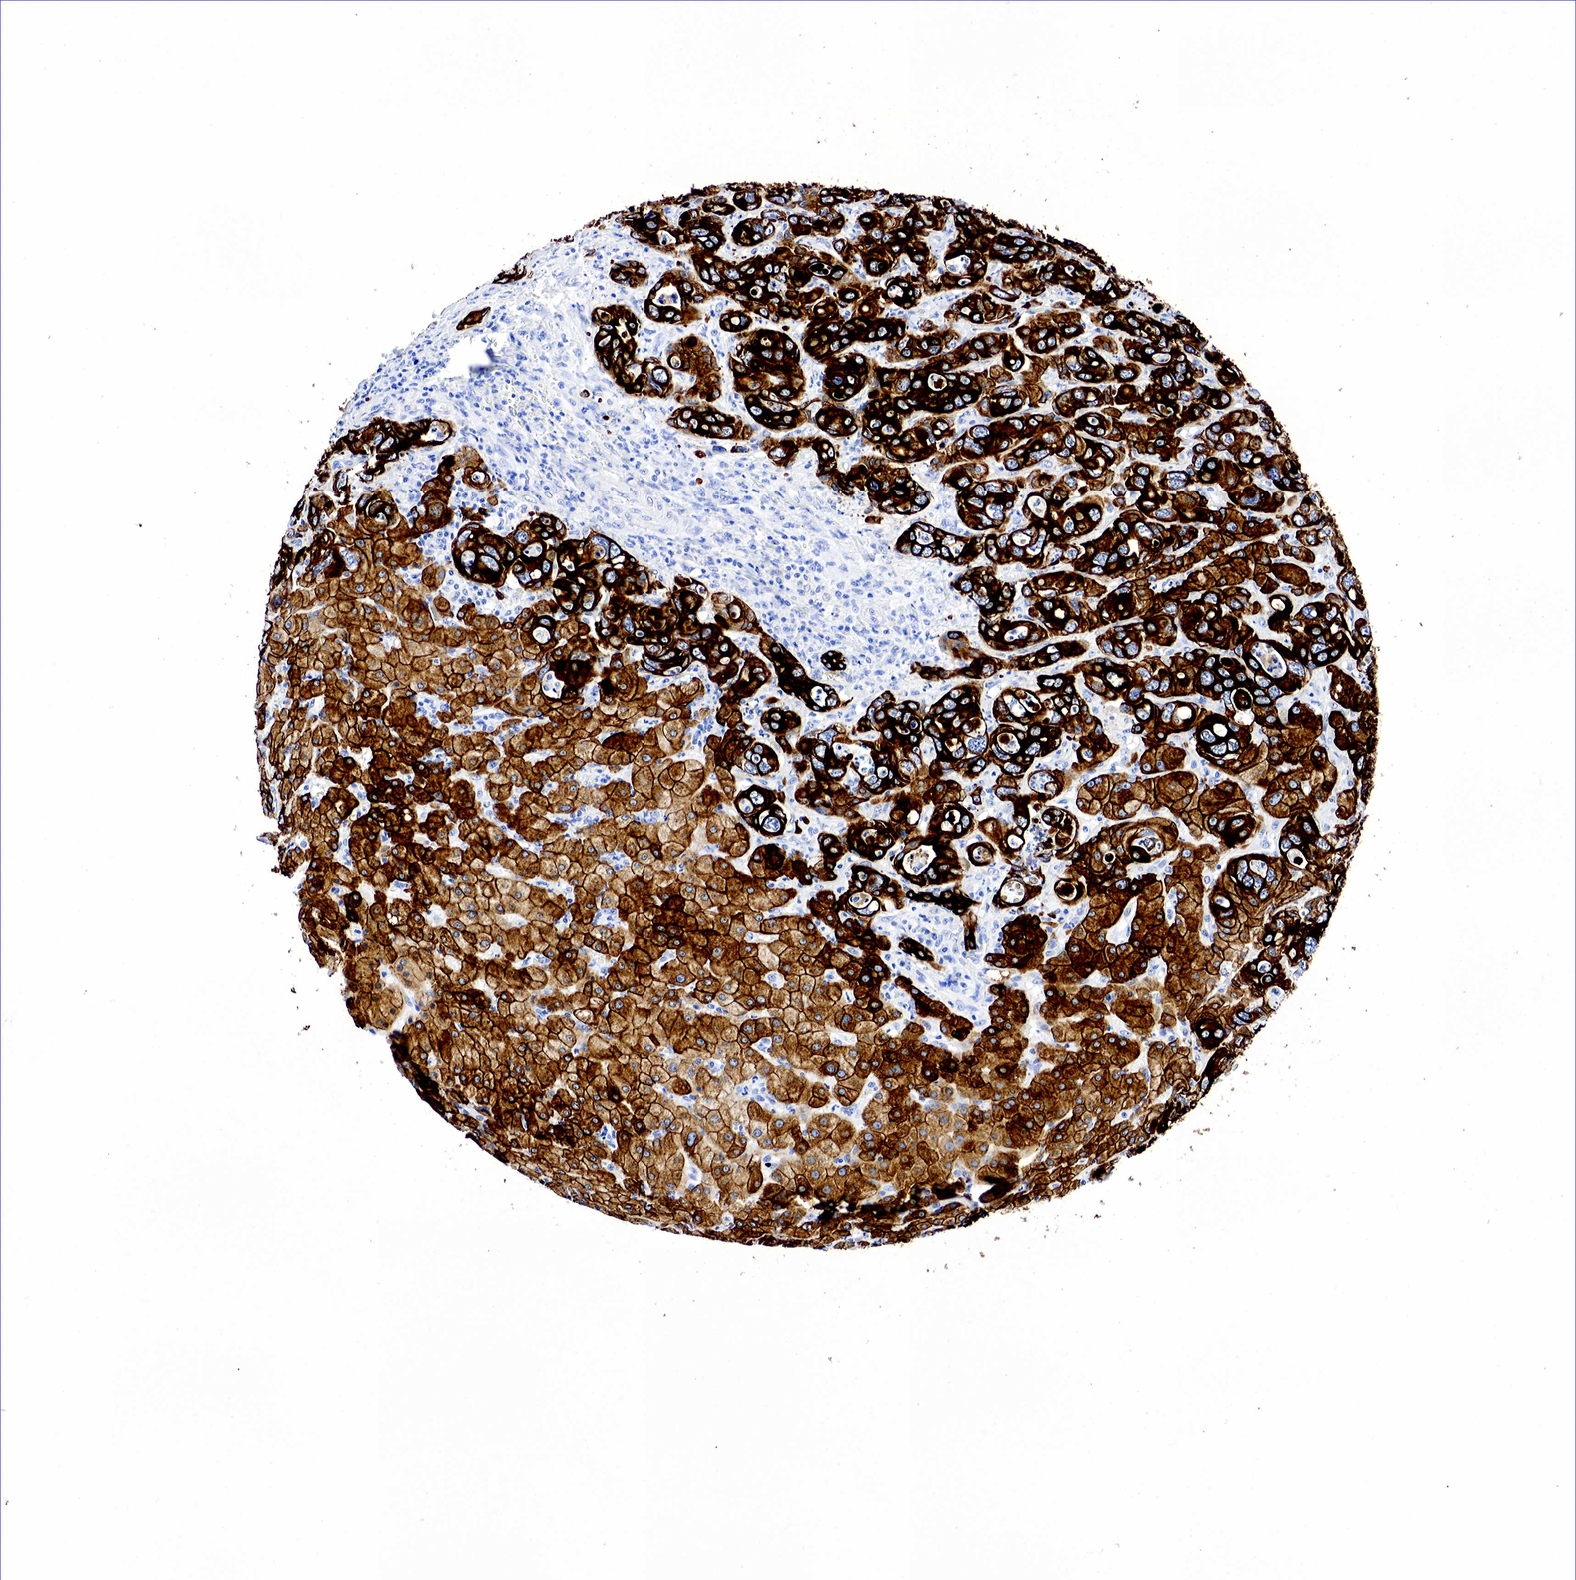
{"staining": {"intensity": "moderate", "quantity": ">75%", "location": "cytoplasmic/membranous"}, "tissue": "liver cancer", "cell_type": "Tumor cells", "image_type": "cancer", "snomed": [{"axis": "morphology", "description": "Cholangiocarcinoma"}, {"axis": "topography", "description": "Liver"}], "caption": "IHC histopathology image of neoplastic tissue: human liver cancer (cholangiocarcinoma) stained using immunohistochemistry displays medium levels of moderate protein expression localized specifically in the cytoplasmic/membranous of tumor cells, appearing as a cytoplasmic/membranous brown color.", "gene": "KRT18", "patient": {"sex": "female", "age": 79}}